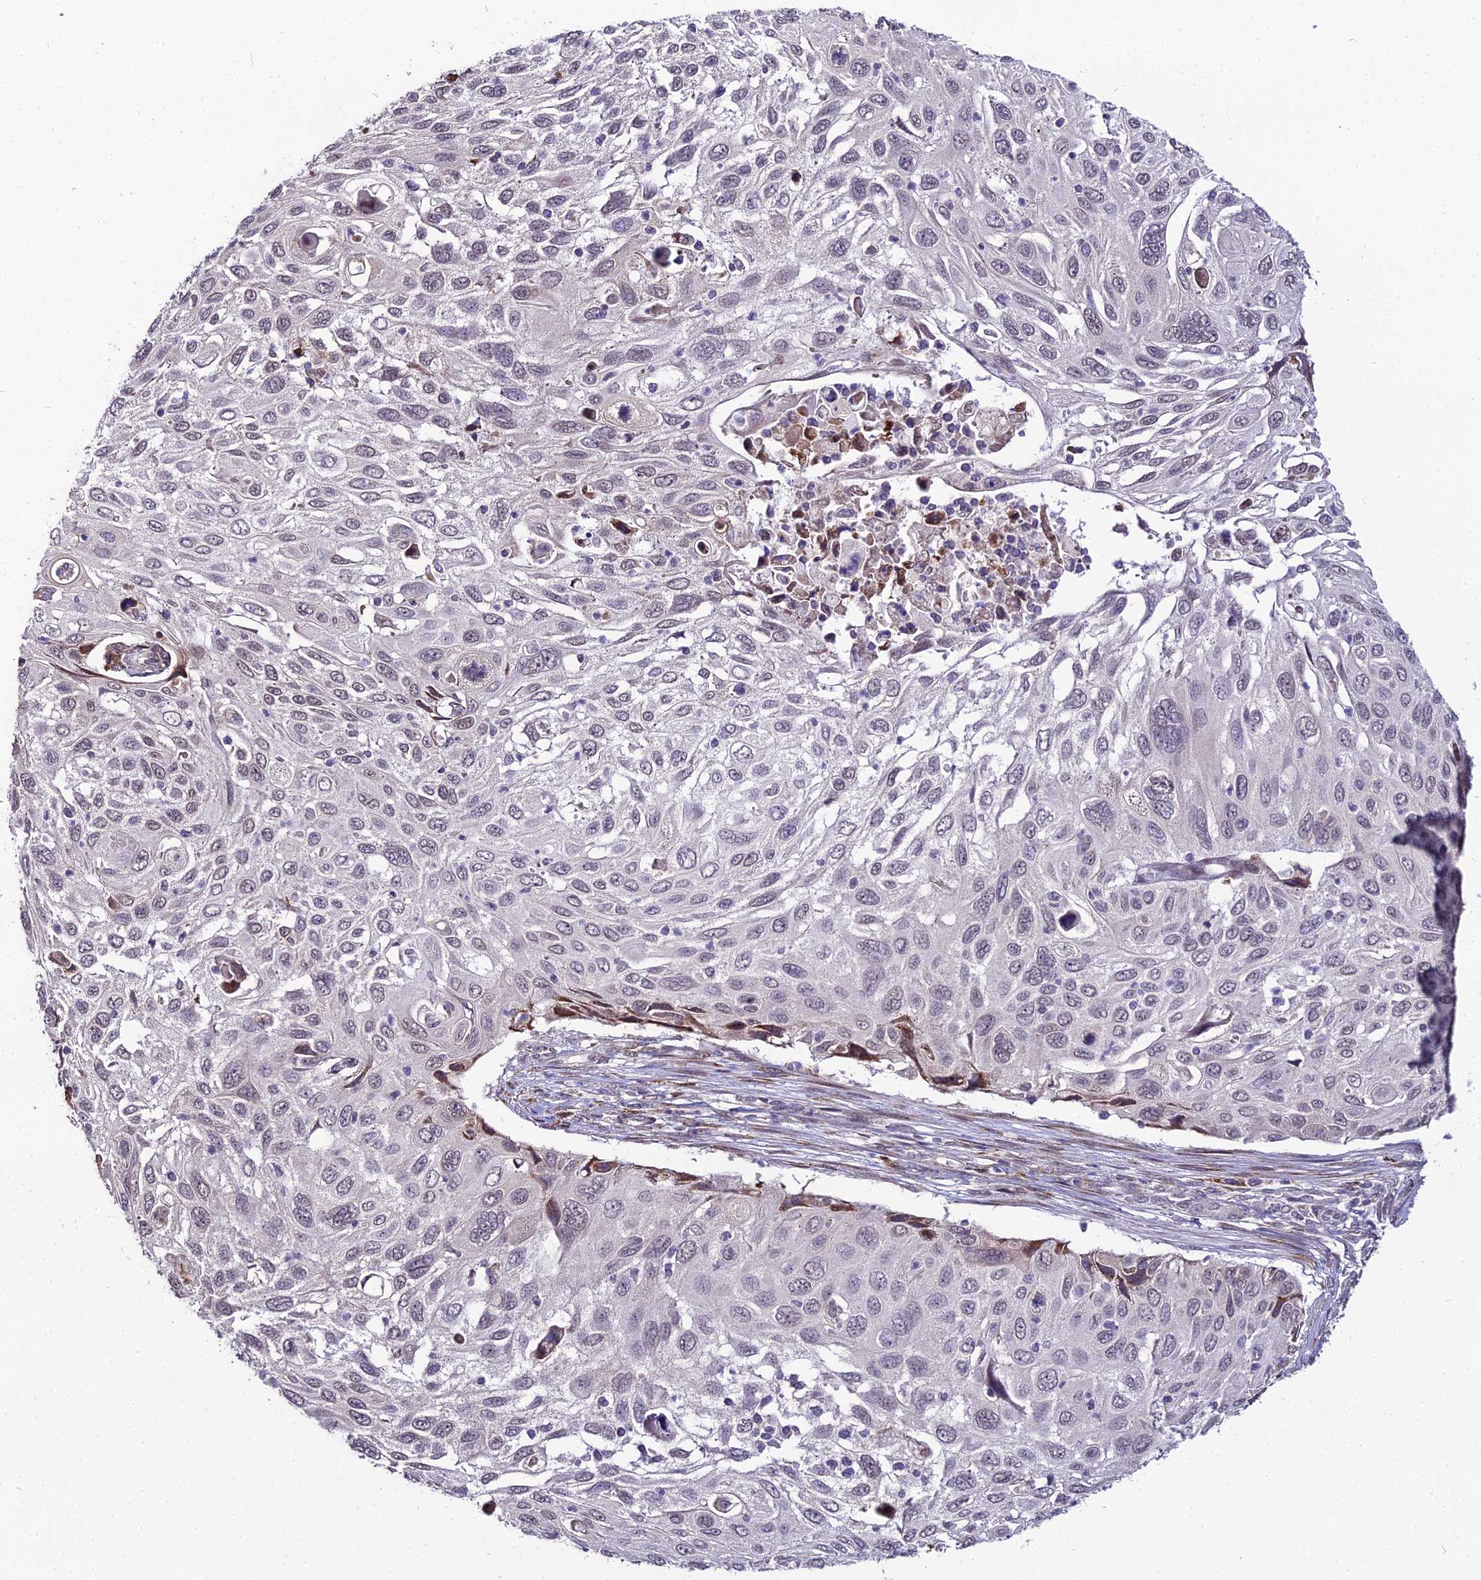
{"staining": {"intensity": "moderate", "quantity": "<25%", "location": "cytoplasmic/membranous"}, "tissue": "cervical cancer", "cell_type": "Tumor cells", "image_type": "cancer", "snomed": [{"axis": "morphology", "description": "Squamous cell carcinoma, NOS"}, {"axis": "topography", "description": "Cervix"}], "caption": "The image shows a brown stain indicating the presence of a protein in the cytoplasmic/membranous of tumor cells in squamous cell carcinoma (cervical).", "gene": "TROAP", "patient": {"sex": "female", "age": 70}}